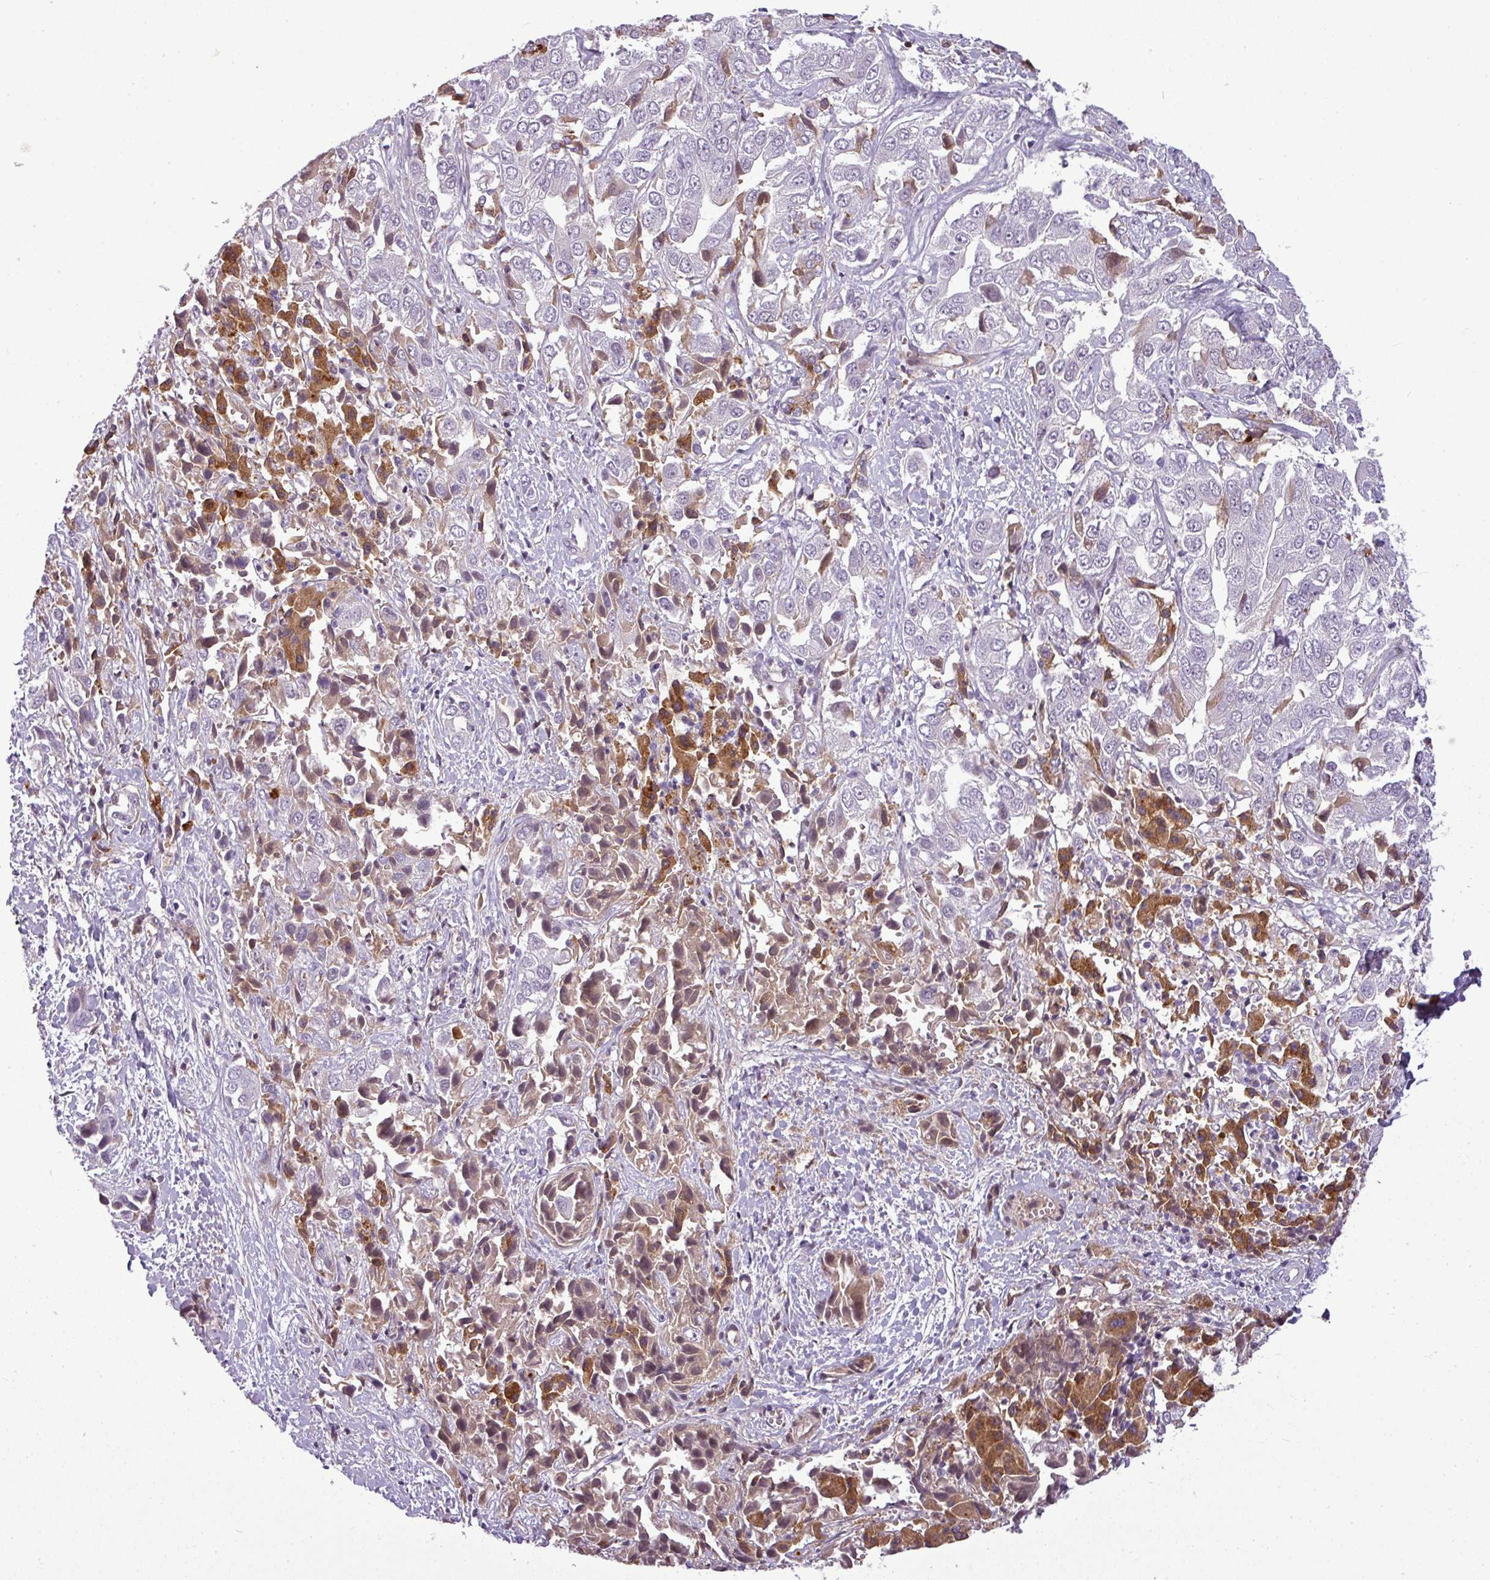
{"staining": {"intensity": "moderate", "quantity": "<25%", "location": "cytoplasmic/membranous,nuclear"}, "tissue": "liver cancer", "cell_type": "Tumor cells", "image_type": "cancer", "snomed": [{"axis": "morphology", "description": "Cholangiocarcinoma"}, {"axis": "topography", "description": "Liver"}], "caption": "A low amount of moderate cytoplasmic/membranous and nuclear staining is appreciated in approximately <25% of tumor cells in liver cancer tissue.", "gene": "C4B", "patient": {"sex": "female", "age": 52}}